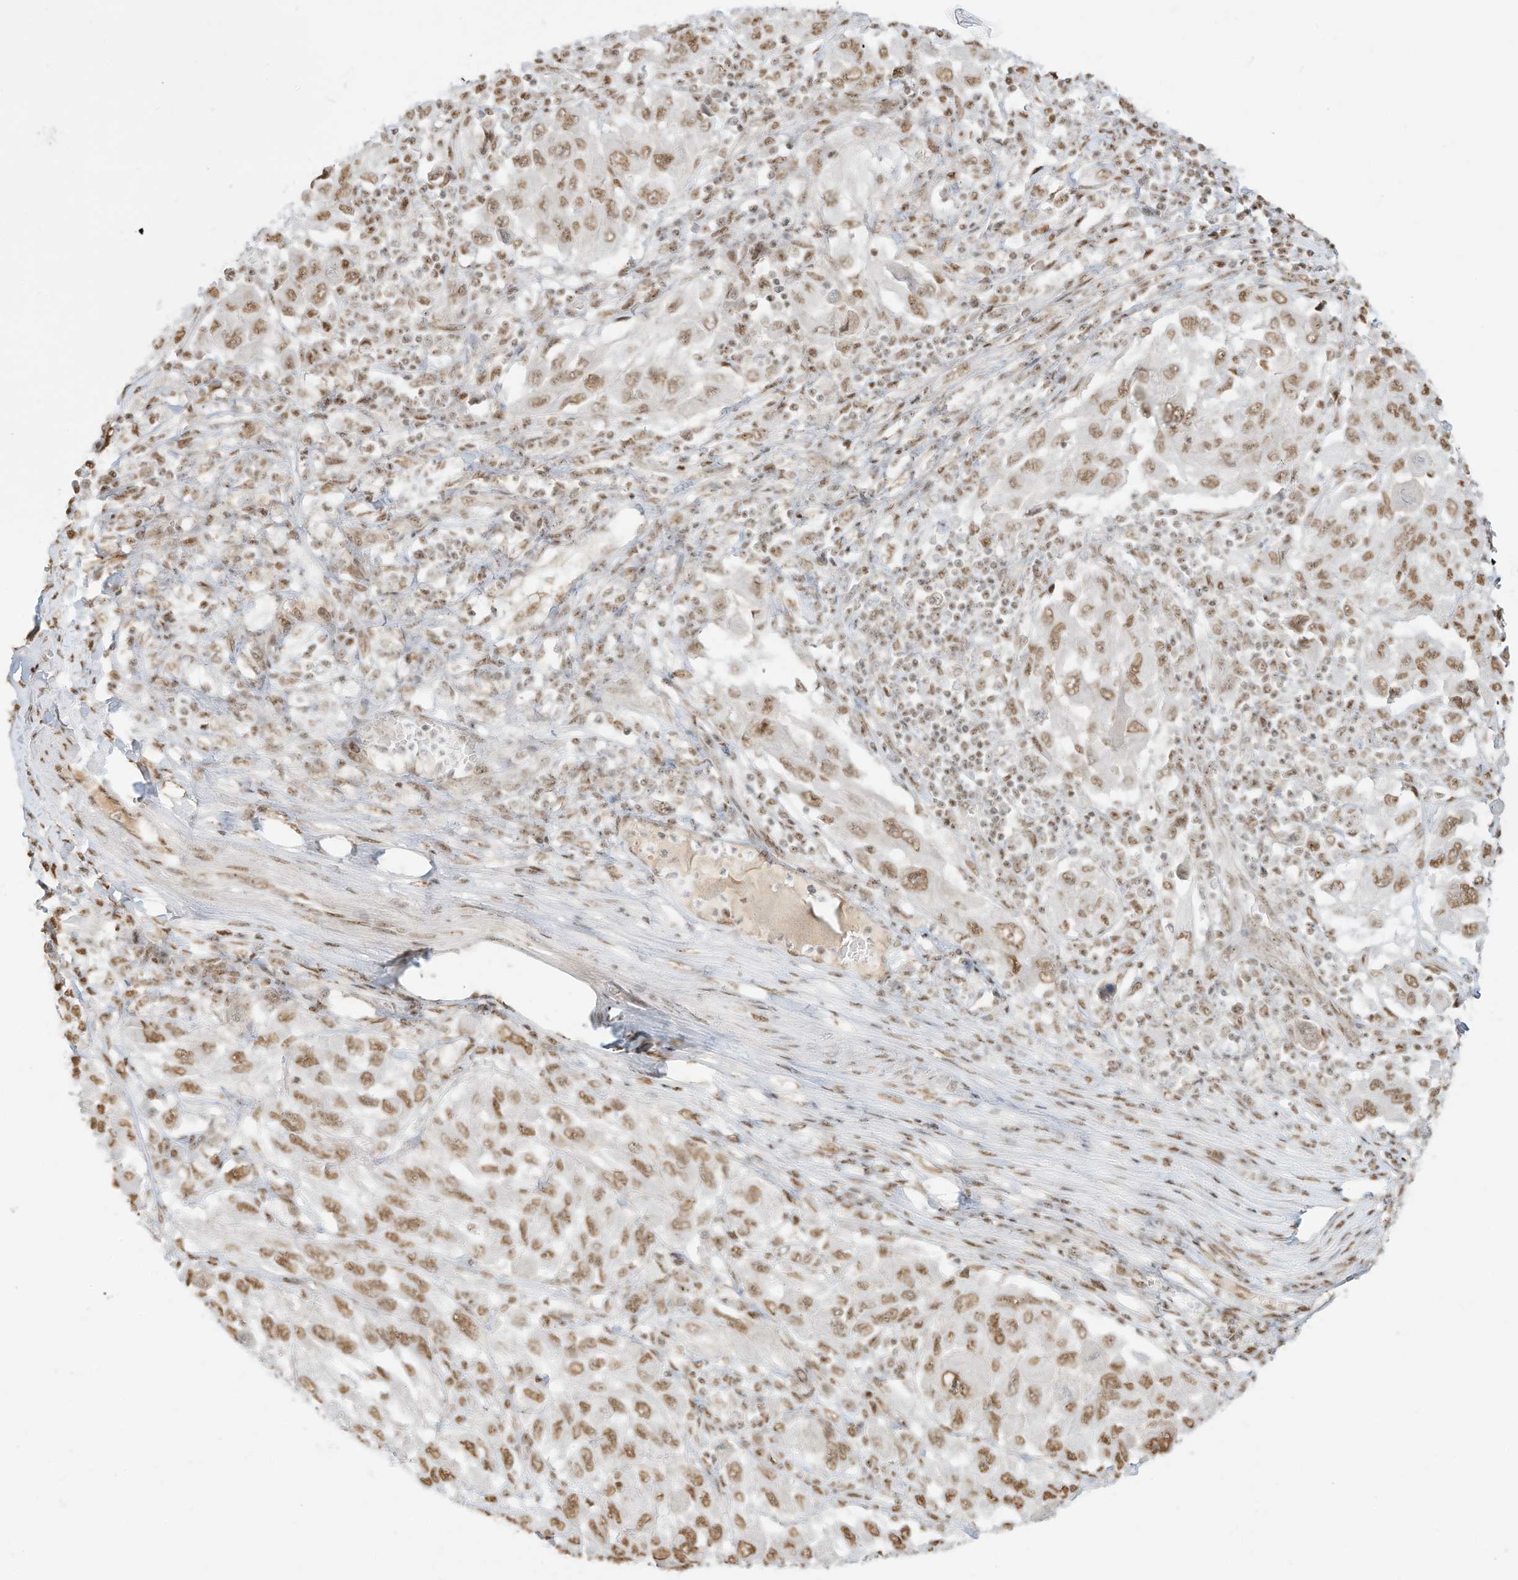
{"staining": {"intensity": "moderate", "quantity": ">75%", "location": "nuclear"}, "tissue": "melanoma", "cell_type": "Tumor cells", "image_type": "cancer", "snomed": [{"axis": "morphology", "description": "Malignant melanoma, NOS"}, {"axis": "topography", "description": "Skin"}], "caption": "Moderate nuclear protein positivity is appreciated in approximately >75% of tumor cells in malignant melanoma. (DAB (3,3'-diaminobenzidine) = brown stain, brightfield microscopy at high magnification).", "gene": "NHSL1", "patient": {"sex": "female", "age": 91}}